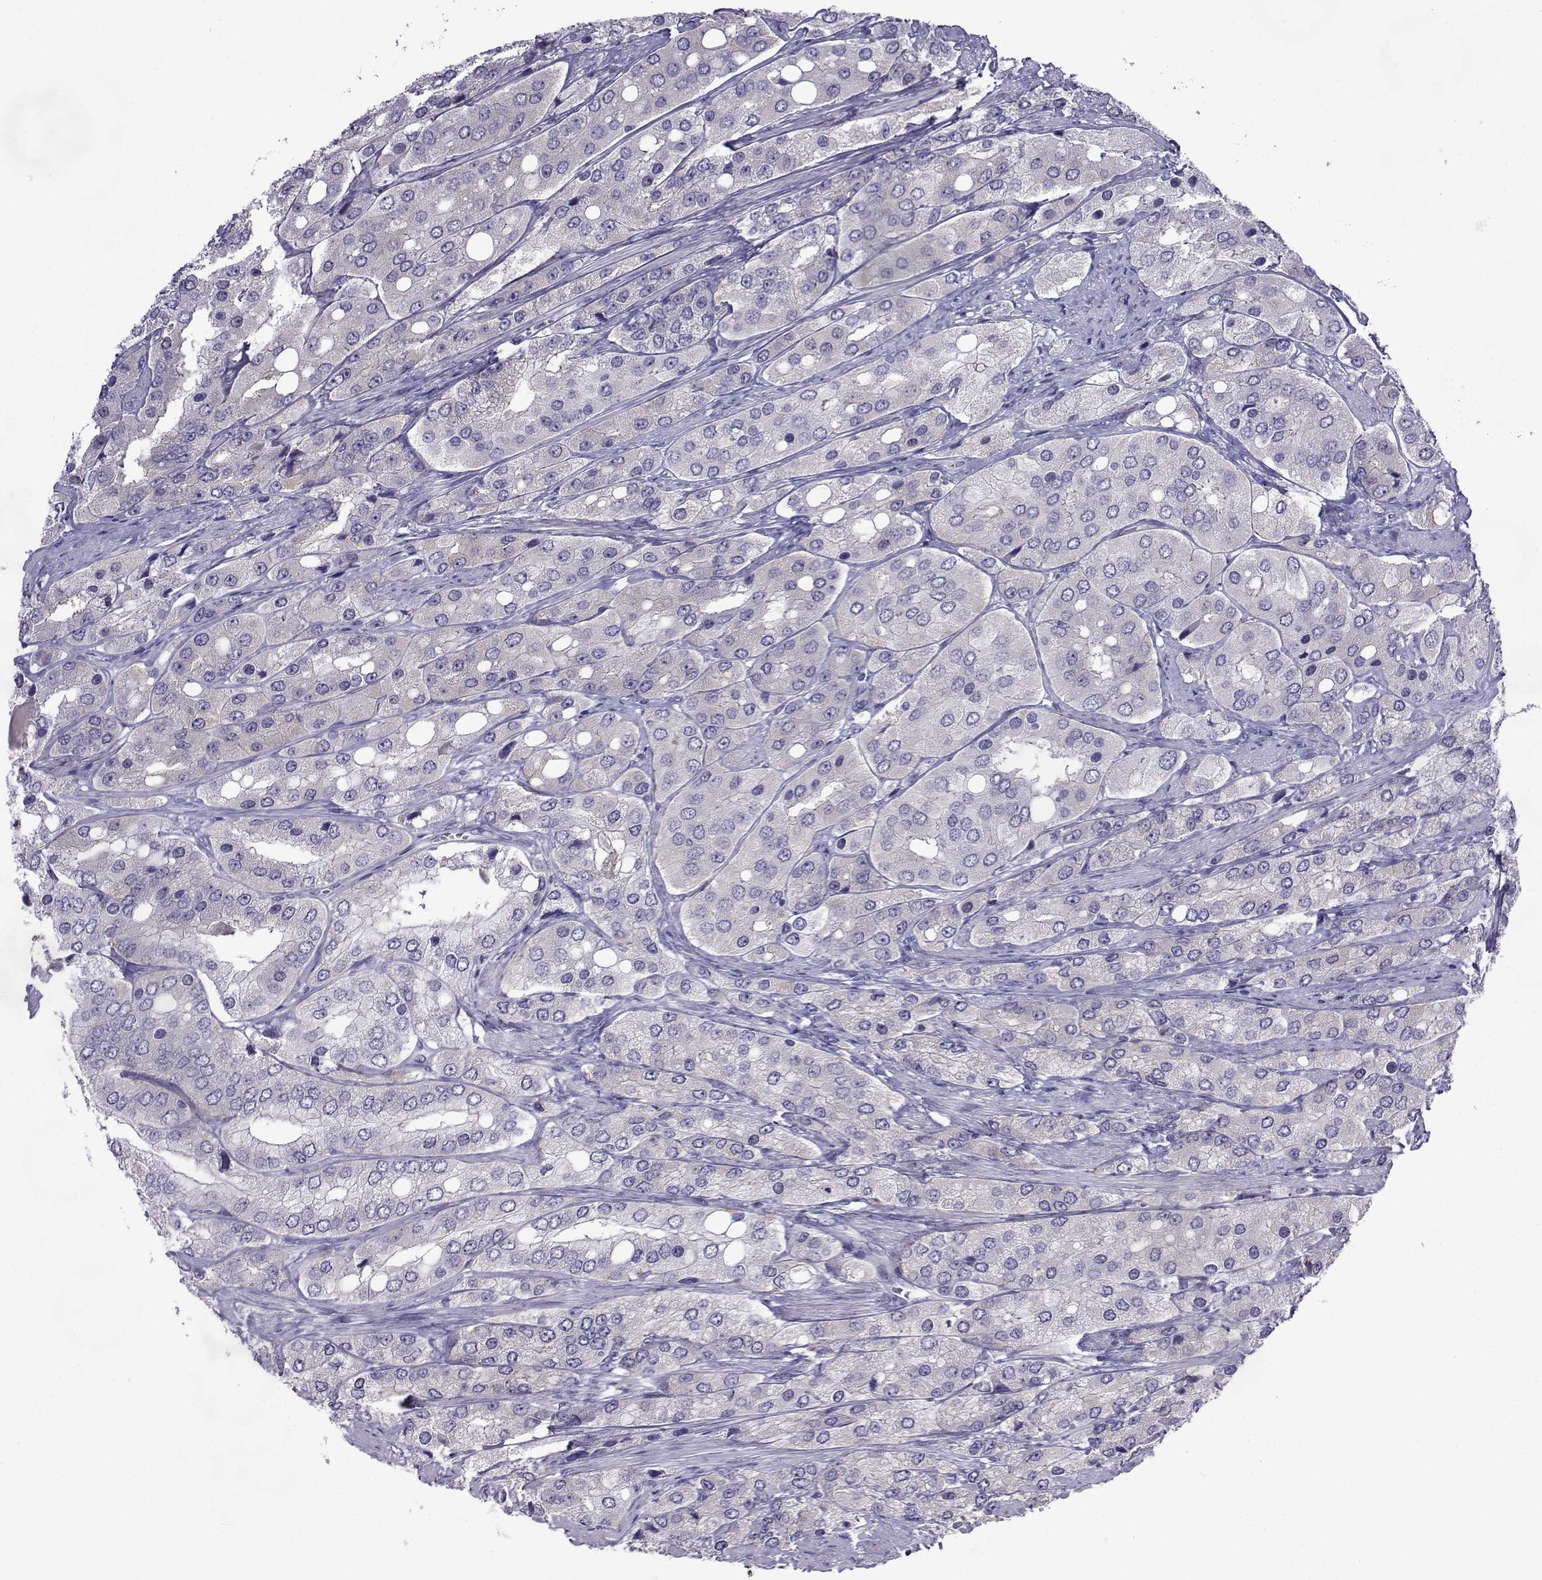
{"staining": {"intensity": "weak", "quantity": "<25%", "location": "cytoplasmic/membranous"}, "tissue": "prostate cancer", "cell_type": "Tumor cells", "image_type": "cancer", "snomed": [{"axis": "morphology", "description": "Adenocarcinoma, Low grade"}, {"axis": "topography", "description": "Prostate"}], "caption": "The photomicrograph displays no staining of tumor cells in prostate cancer.", "gene": "COL22A1", "patient": {"sex": "male", "age": 69}}